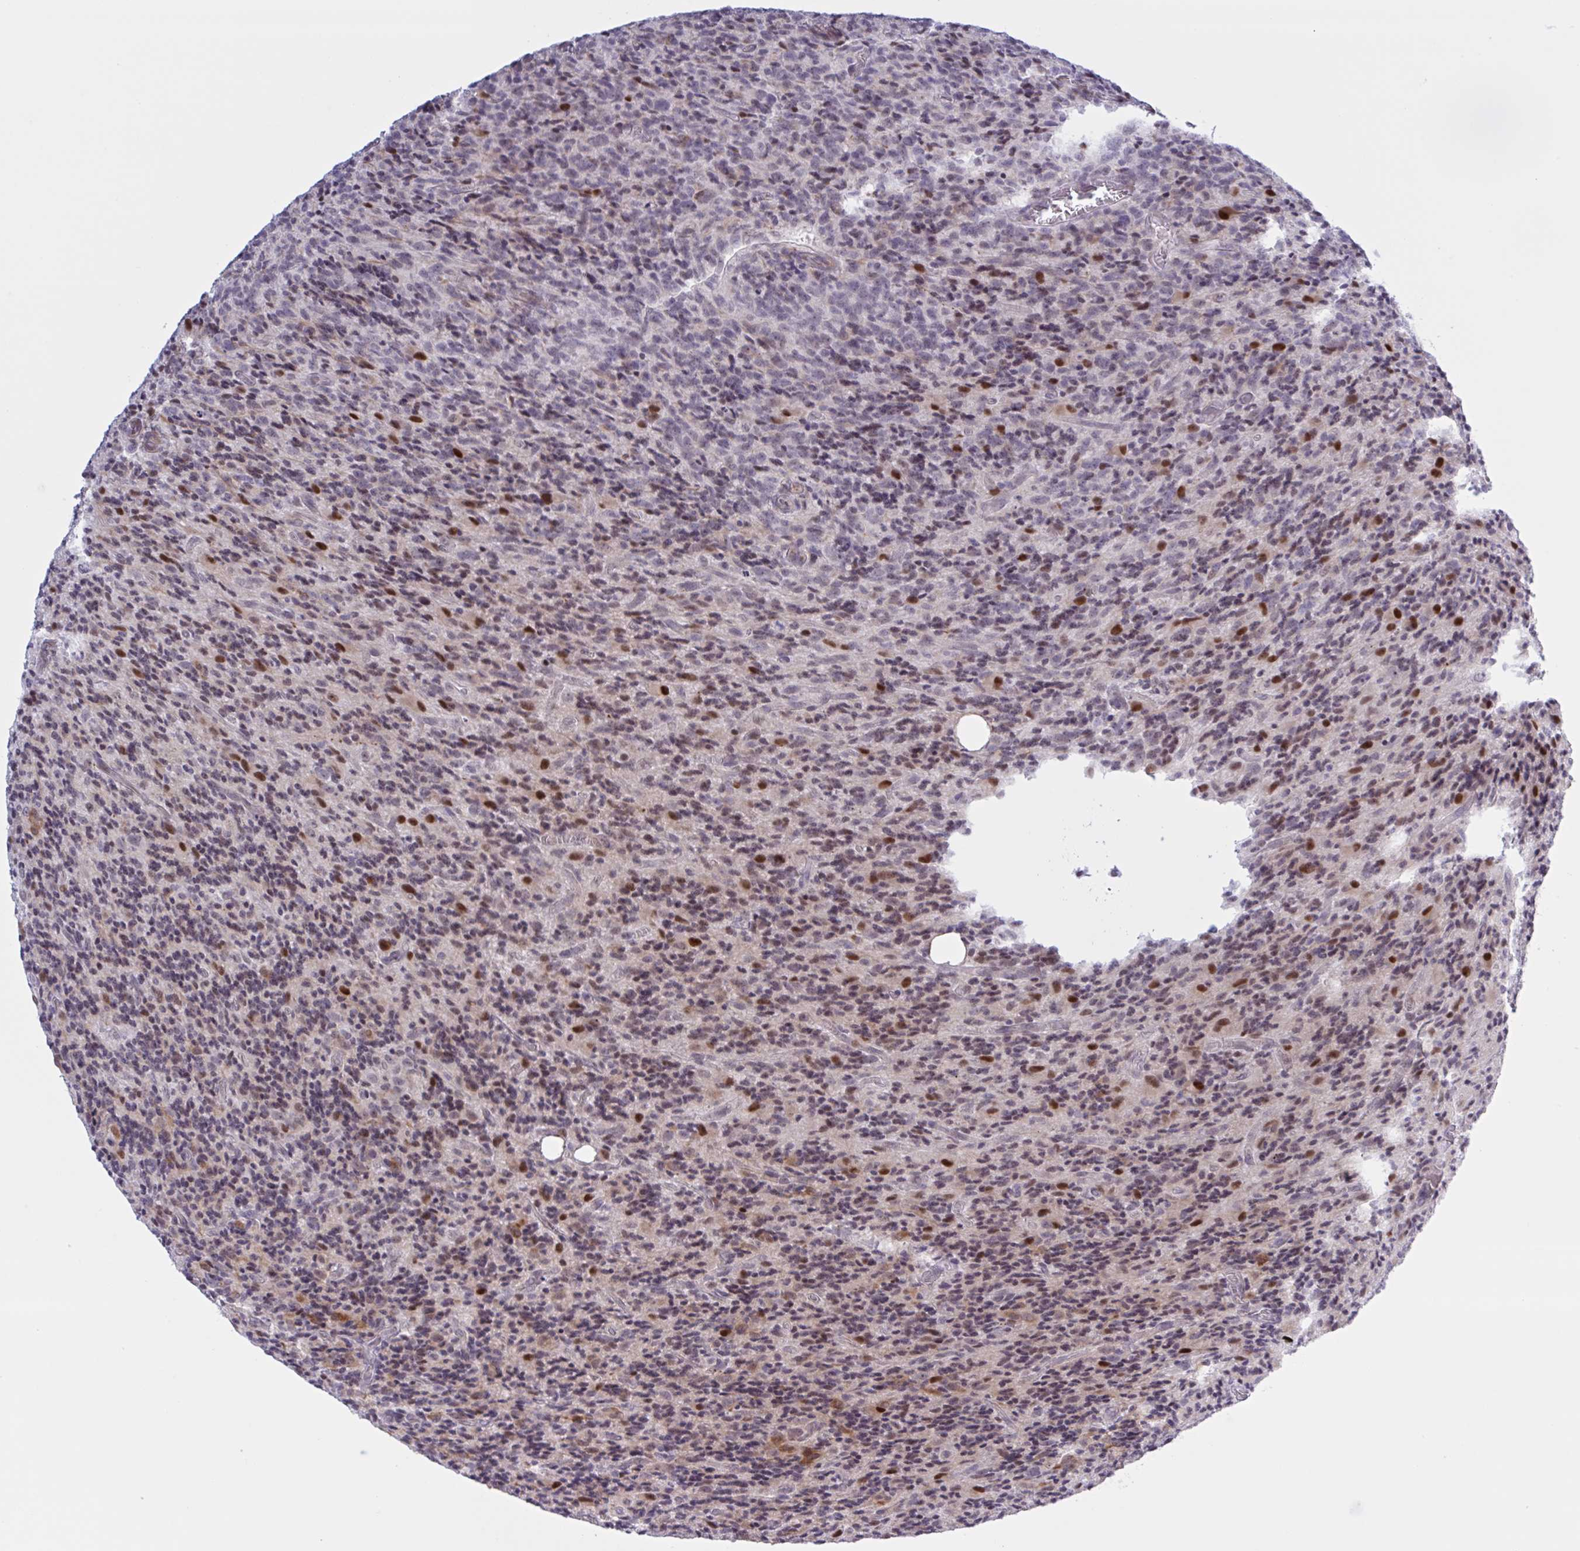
{"staining": {"intensity": "negative", "quantity": "none", "location": "none"}, "tissue": "glioma", "cell_type": "Tumor cells", "image_type": "cancer", "snomed": [{"axis": "morphology", "description": "Glioma, malignant, High grade"}, {"axis": "topography", "description": "Brain"}], "caption": "This is an immunohistochemistry (IHC) image of human glioma. There is no positivity in tumor cells.", "gene": "PRMT6", "patient": {"sex": "male", "age": 76}}